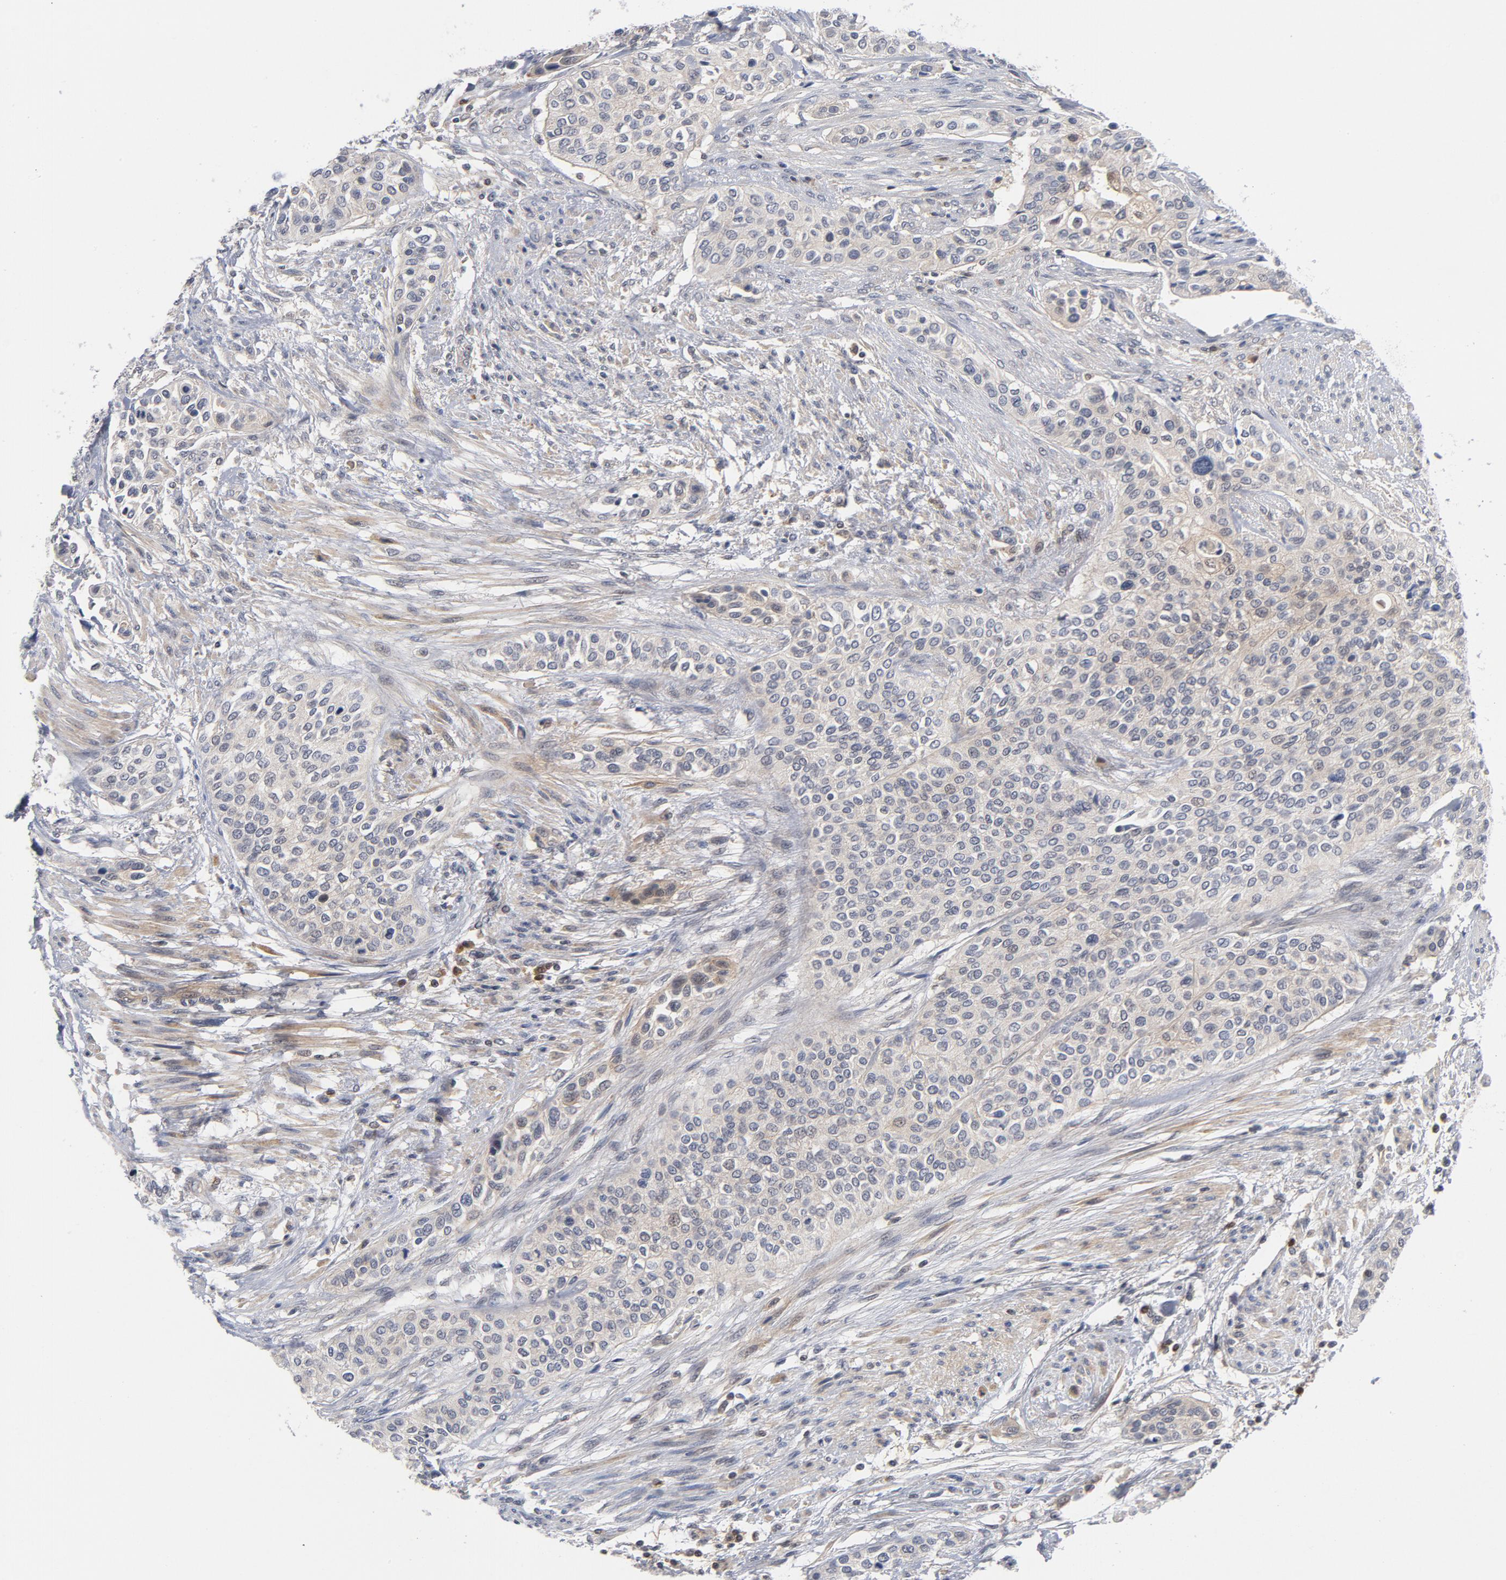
{"staining": {"intensity": "negative", "quantity": "none", "location": "none"}, "tissue": "urothelial cancer", "cell_type": "Tumor cells", "image_type": "cancer", "snomed": [{"axis": "morphology", "description": "Urothelial carcinoma, High grade"}, {"axis": "topography", "description": "Urinary bladder"}], "caption": "Immunohistochemistry (IHC) image of neoplastic tissue: urothelial cancer stained with DAB reveals no significant protein positivity in tumor cells.", "gene": "TRADD", "patient": {"sex": "male", "age": 74}}